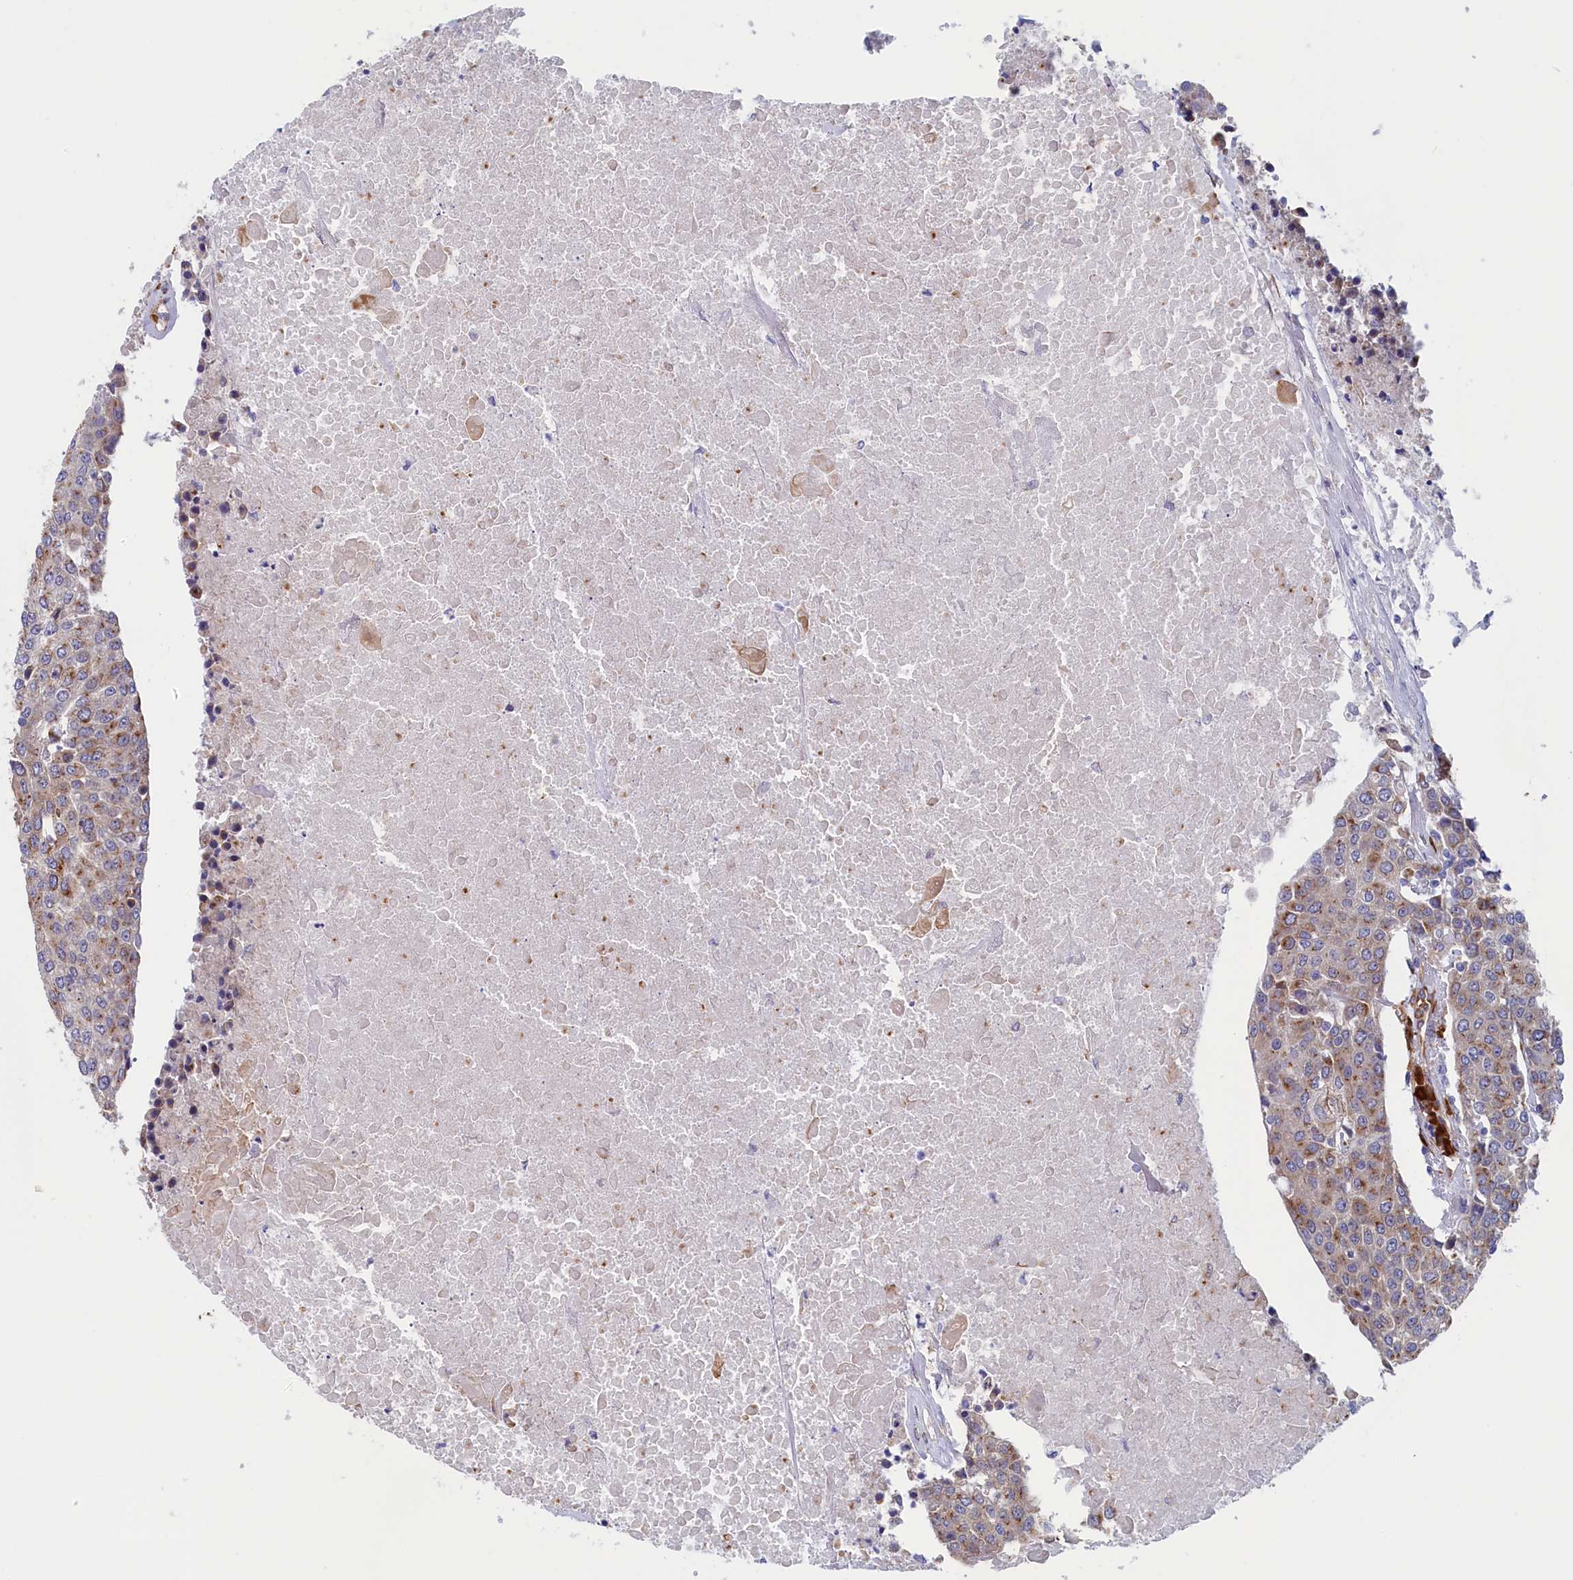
{"staining": {"intensity": "moderate", "quantity": "<25%", "location": "cytoplasmic/membranous"}, "tissue": "urothelial cancer", "cell_type": "Tumor cells", "image_type": "cancer", "snomed": [{"axis": "morphology", "description": "Urothelial carcinoma, High grade"}, {"axis": "topography", "description": "Urinary bladder"}], "caption": "Moderate cytoplasmic/membranous expression for a protein is identified in about <25% of tumor cells of high-grade urothelial carcinoma using immunohistochemistry.", "gene": "CCDC68", "patient": {"sex": "female", "age": 85}}